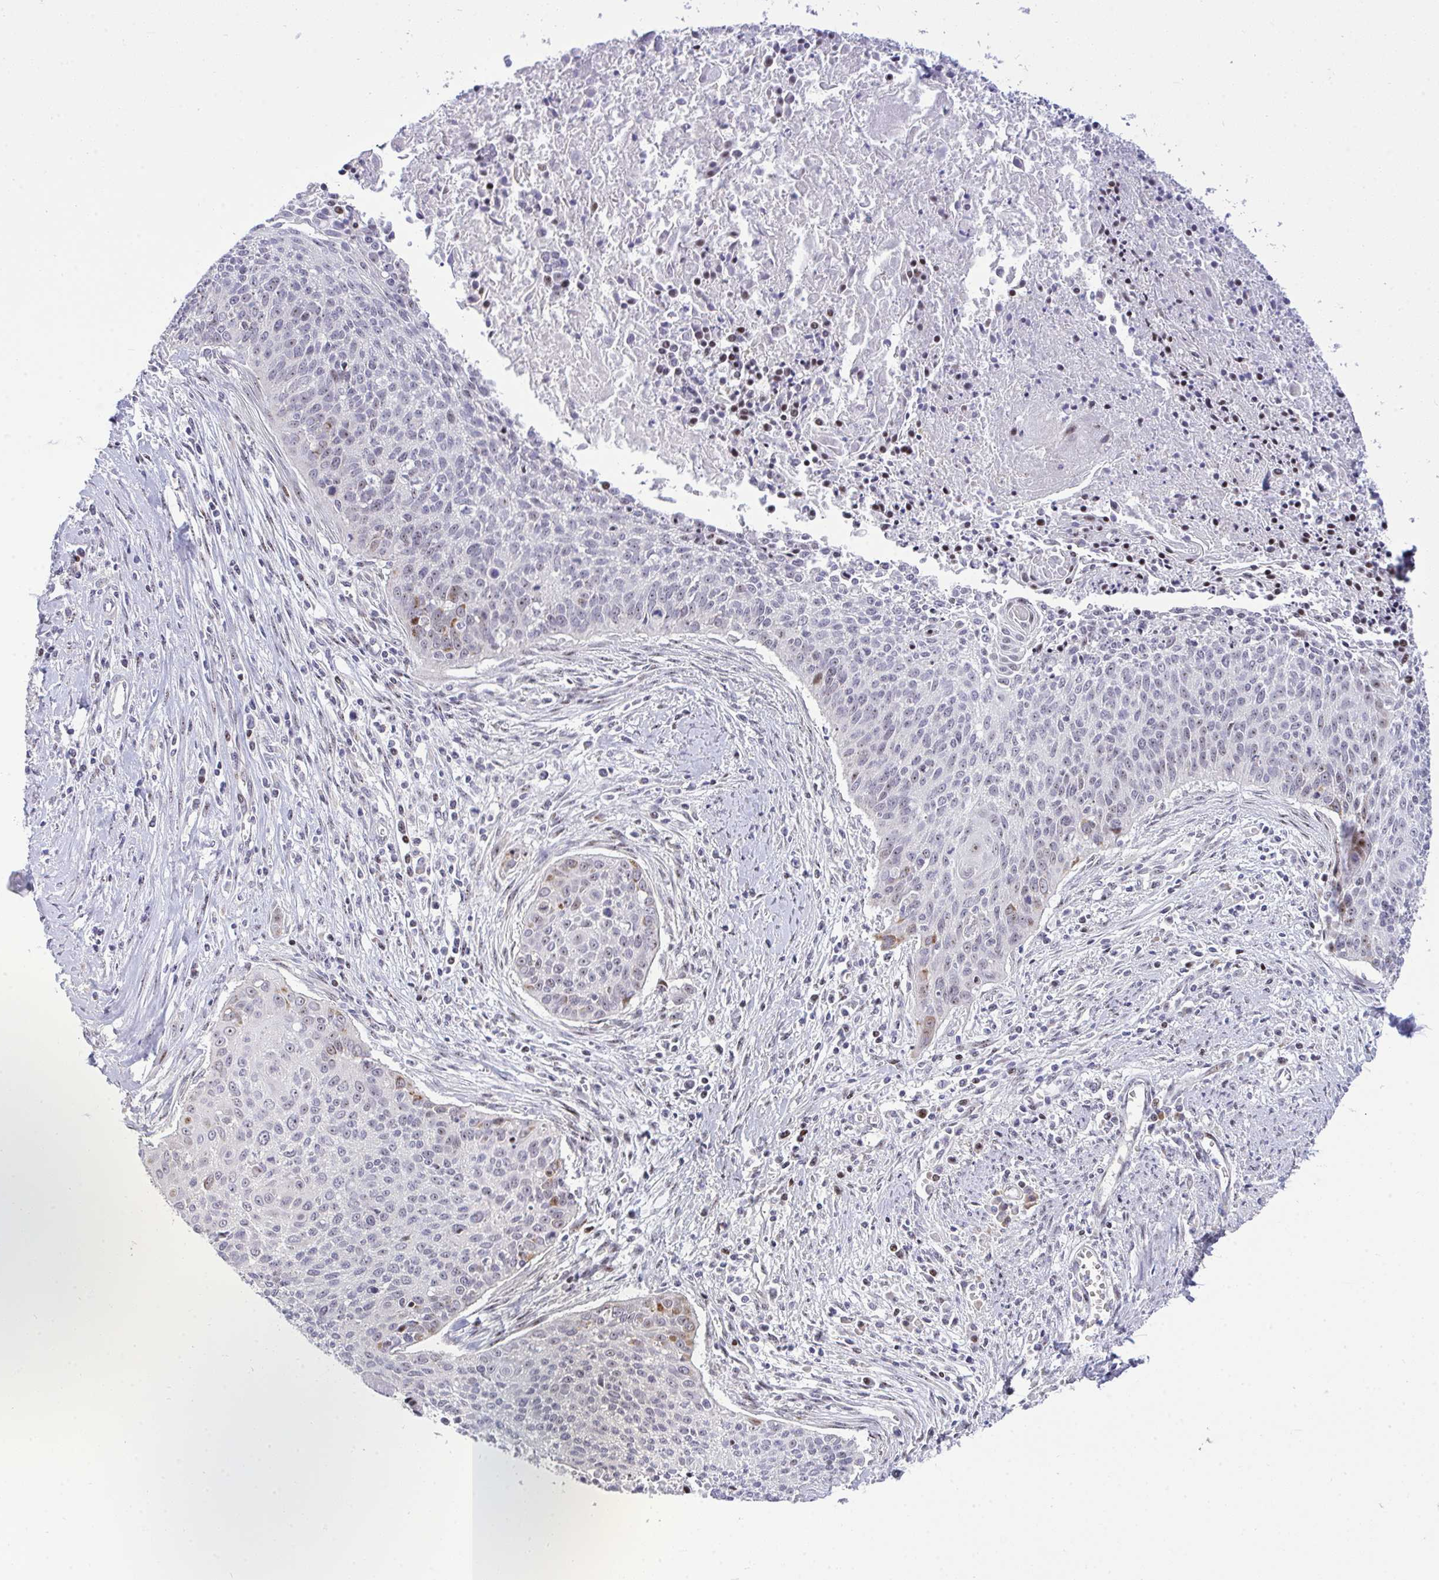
{"staining": {"intensity": "moderate", "quantity": "<25%", "location": "nuclear"}, "tissue": "cervical cancer", "cell_type": "Tumor cells", "image_type": "cancer", "snomed": [{"axis": "morphology", "description": "Squamous cell carcinoma, NOS"}, {"axis": "topography", "description": "Cervix"}], "caption": "This is an image of immunohistochemistry (IHC) staining of squamous cell carcinoma (cervical), which shows moderate staining in the nuclear of tumor cells.", "gene": "PLPPR3", "patient": {"sex": "female", "age": 55}}